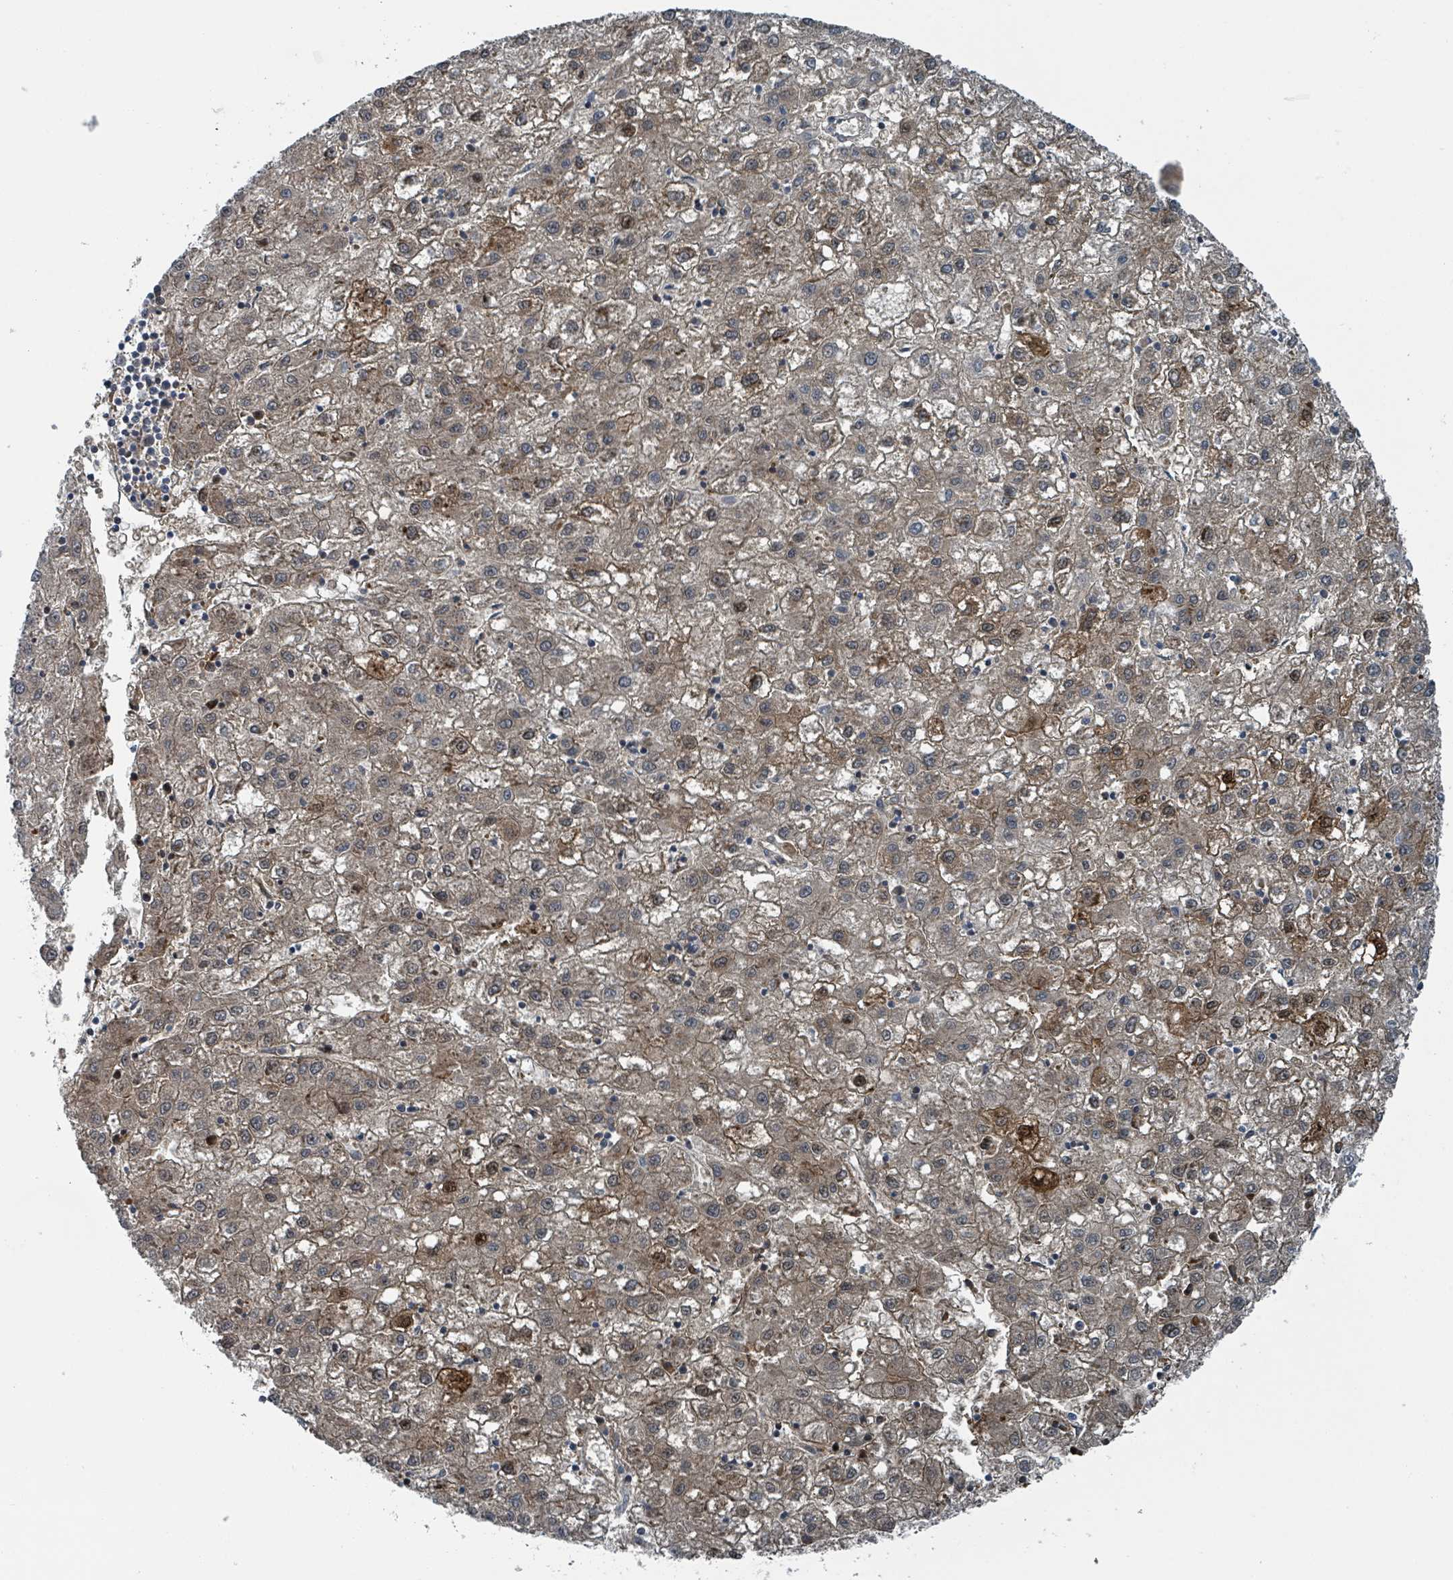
{"staining": {"intensity": "moderate", "quantity": "<25%", "location": "nuclear"}, "tissue": "liver cancer", "cell_type": "Tumor cells", "image_type": "cancer", "snomed": [{"axis": "morphology", "description": "Carcinoma, Hepatocellular, NOS"}, {"axis": "topography", "description": "Liver"}], "caption": "Protein staining shows moderate nuclear expression in about <25% of tumor cells in liver hepatocellular carcinoma. The staining was performed using DAB to visualize the protein expression in brown, while the nuclei were stained in blue with hematoxylin (Magnification: 20x).", "gene": "GOLGA7", "patient": {"sex": "male", "age": 72}}